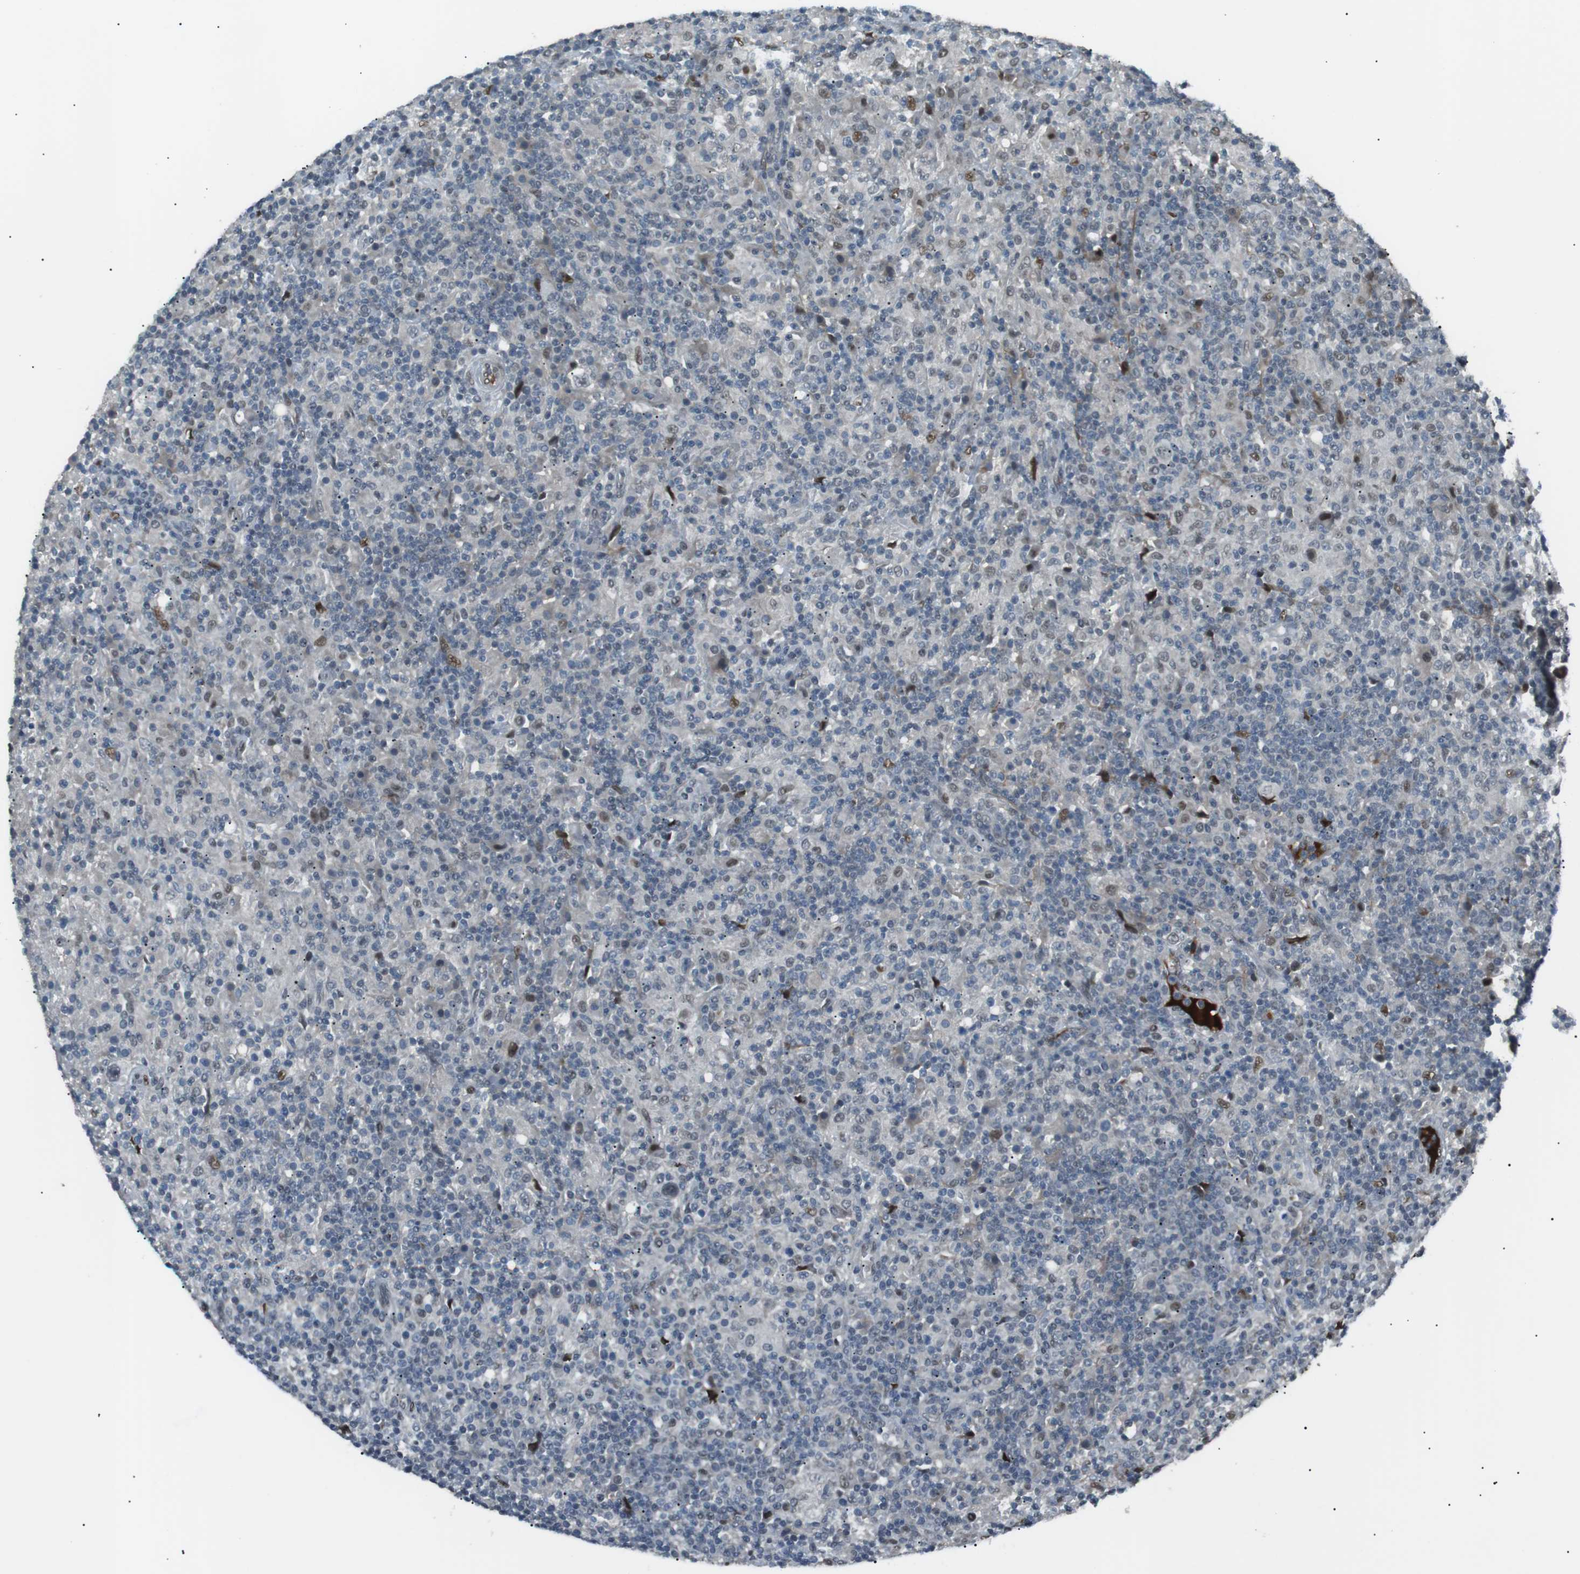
{"staining": {"intensity": "weak", "quantity": ">75%", "location": "nuclear"}, "tissue": "lymphoma", "cell_type": "Tumor cells", "image_type": "cancer", "snomed": [{"axis": "morphology", "description": "Hodgkin's disease, NOS"}, {"axis": "topography", "description": "Lymph node"}], "caption": "Tumor cells demonstrate low levels of weak nuclear positivity in about >75% of cells in Hodgkin's disease. Nuclei are stained in blue.", "gene": "SRPK2", "patient": {"sex": "male", "age": 70}}